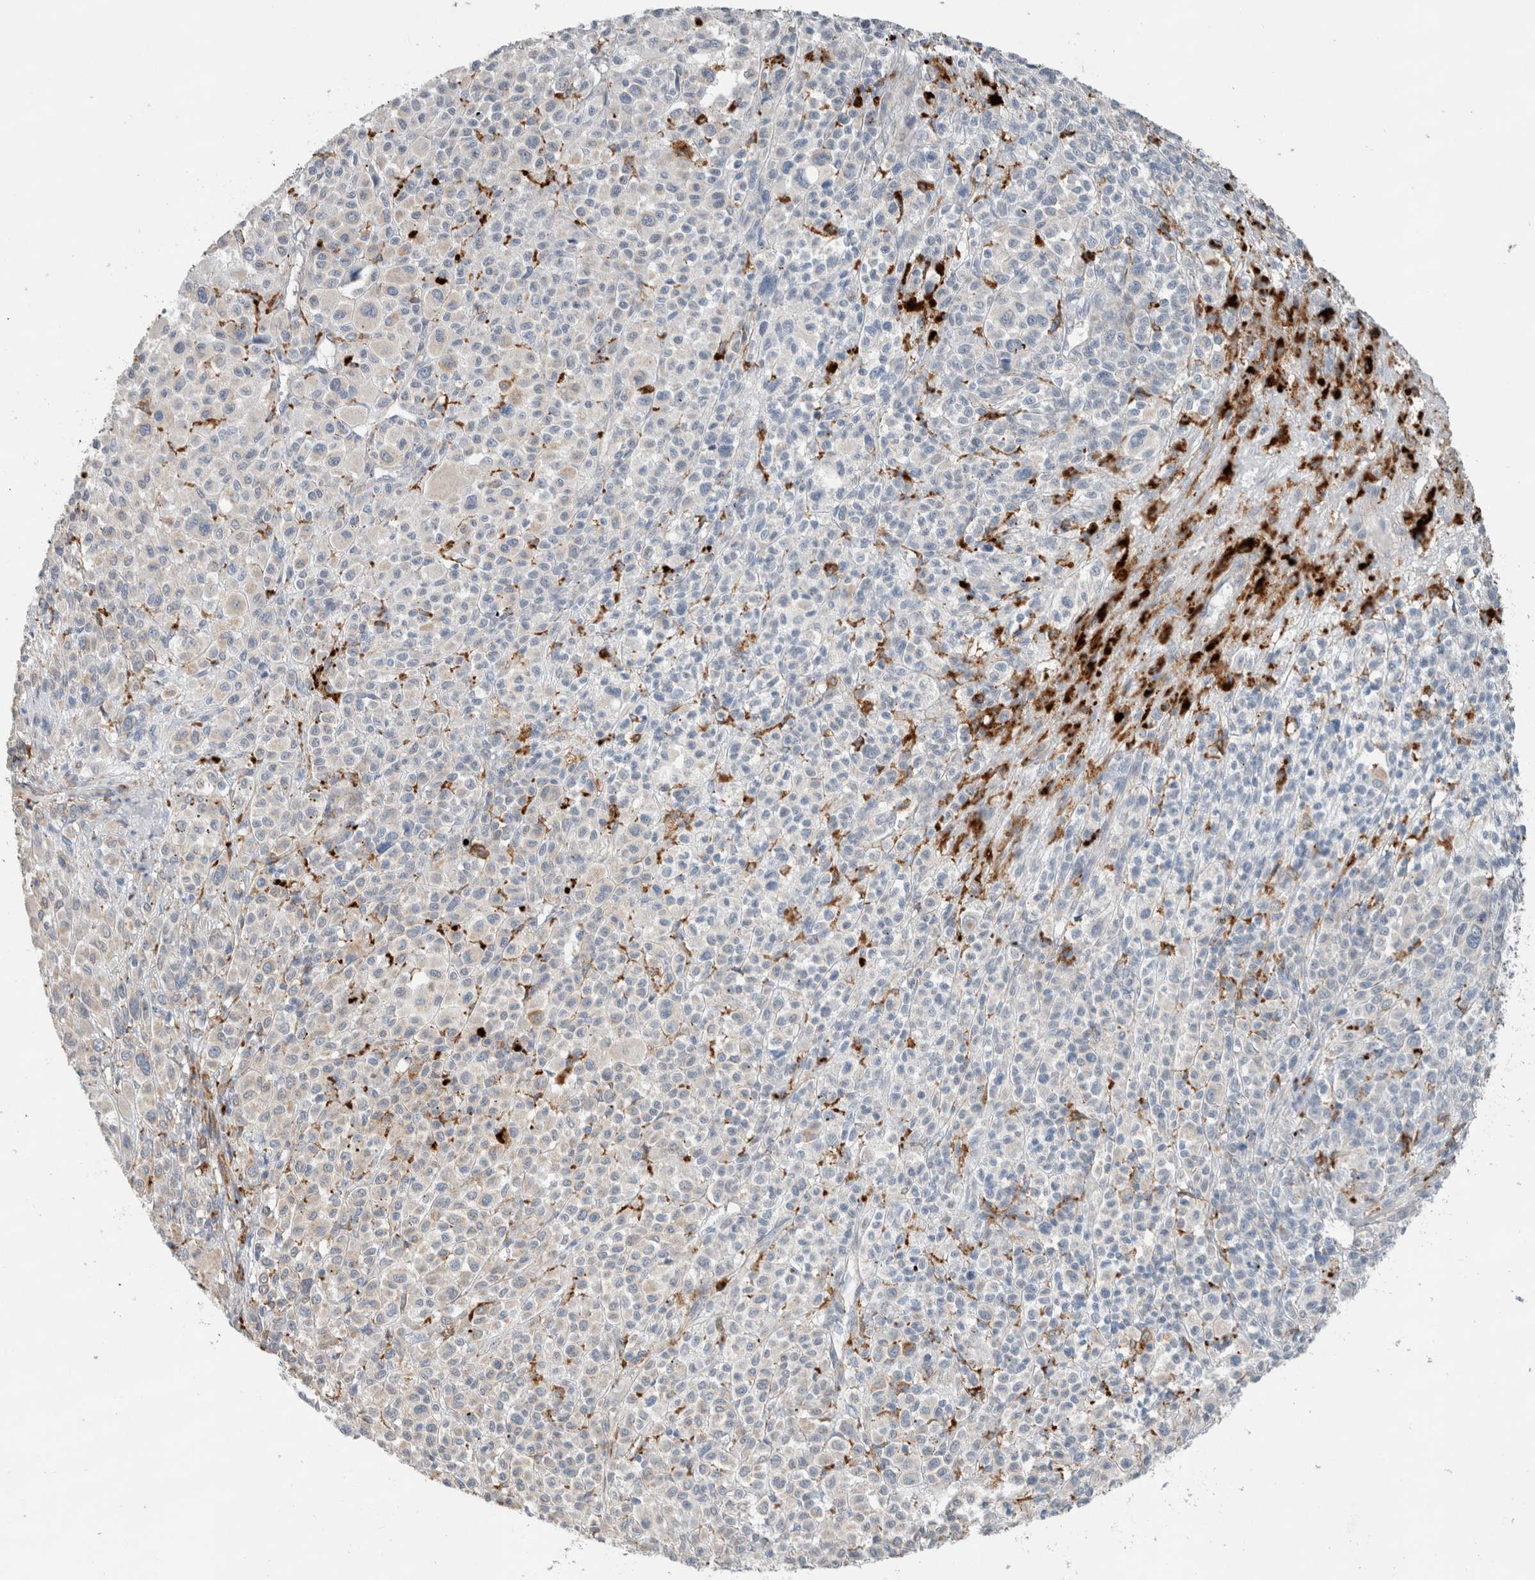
{"staining": {"intensity": "negative", "quantity": "none", "location": "none"}, "tissue": "melanoma", "cell_type": "Tumor cells", "image_type": "cancer", "snomed": [{"axis": "morphology", "description": "Malignant melanoma, Metastatic site"}, {"axis": "topography", "description": "Skin"}], "caption": "Tumor cells show no significant protein positivity in malignant melanoma (metastatic site).", "gene": "LY86", "patient": {"sex": "female", "age": 74}}